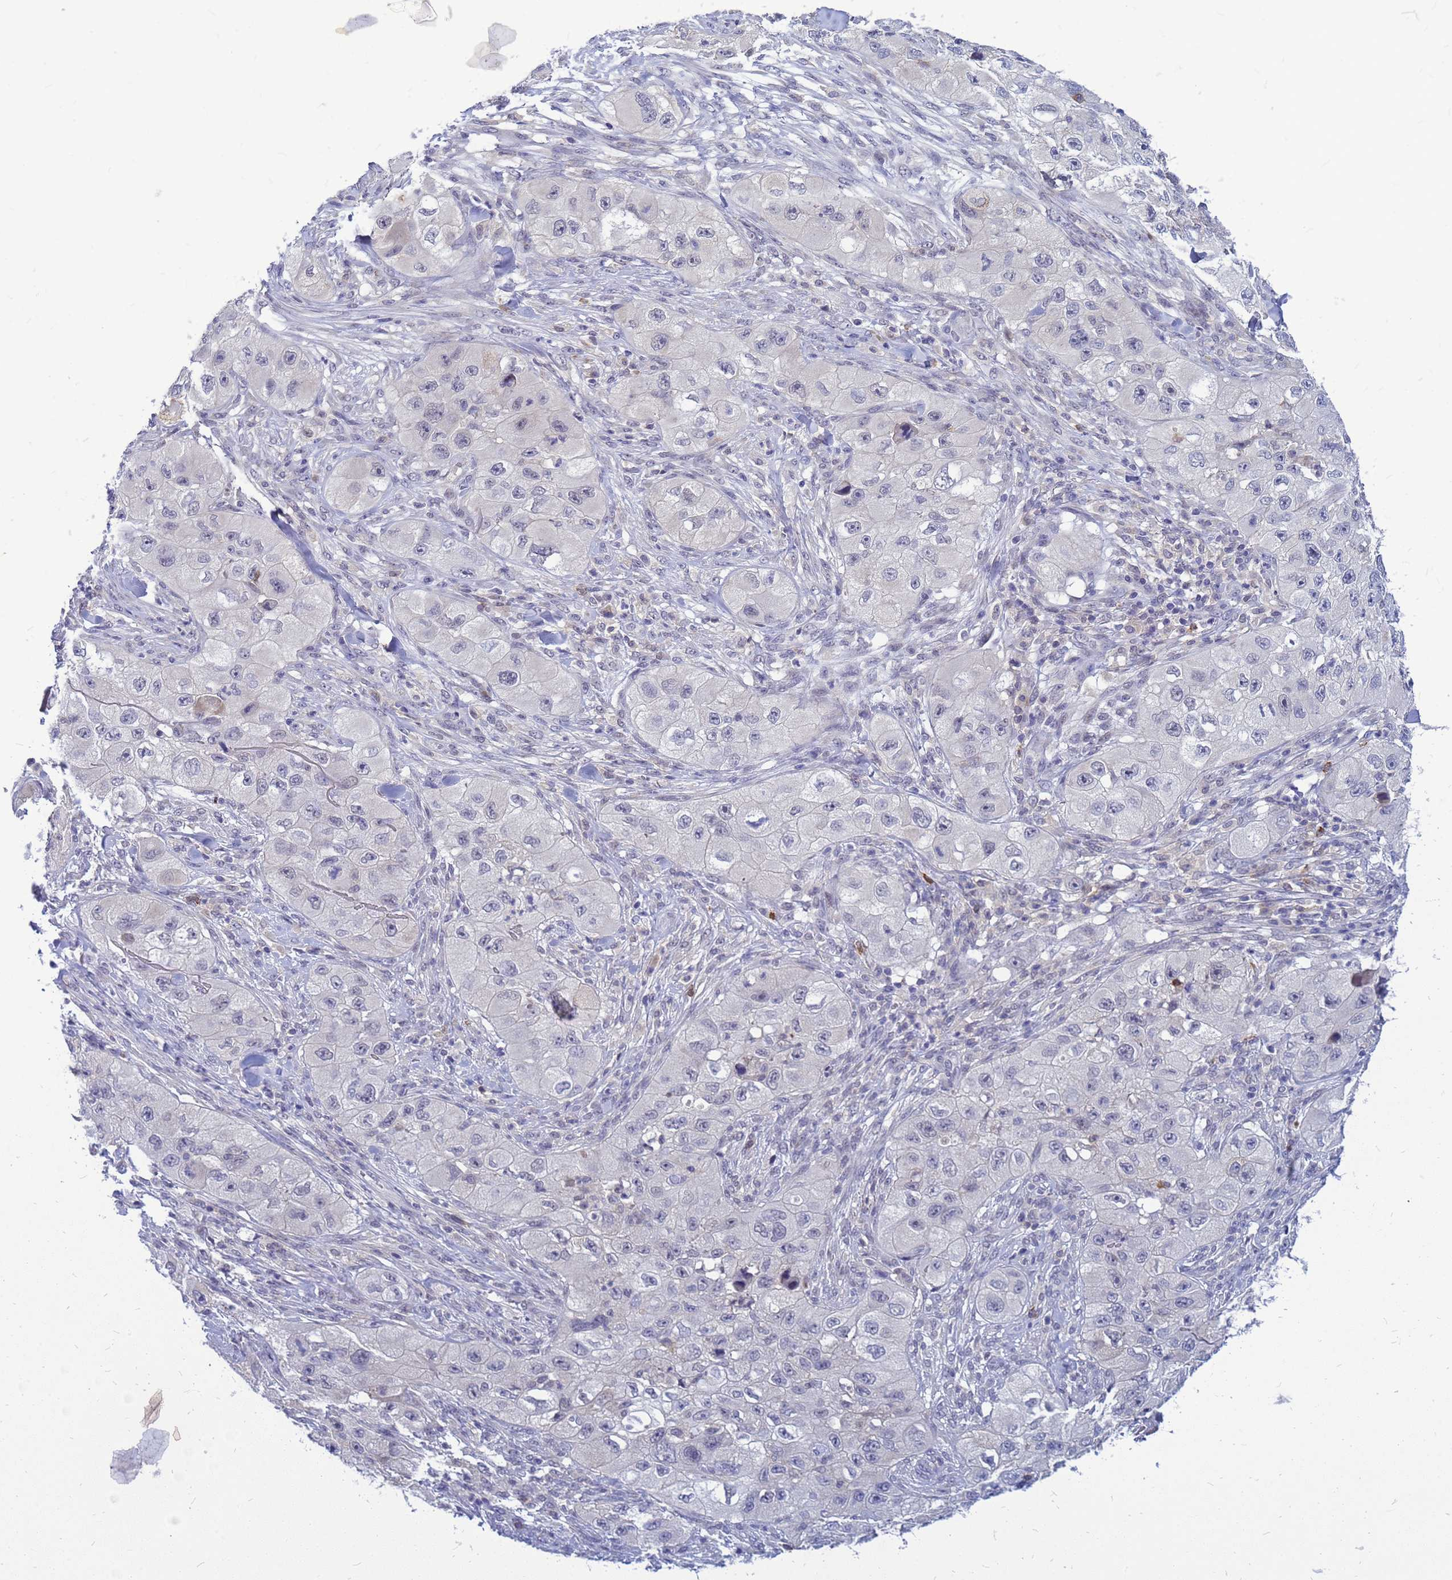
{"staining": {"intensity": "negative", "quantity": "none", "location": "none"}, "tissue": "skin cancer", "cell_type": "Tumor cells", "image_type": "cancer", "snomed": [{"axis": "morphology", "description": "Squamous cell carcinoma, NOS"}, {"axis": "topography", "description": "Skin"}, {"axis": "topography", "description": "Subcutis"}], "caption": "High magnification brightfield microscopy of skin cancer (squamous cell carcinoma) stained with DAB (3,3'-diaminobenzidine) (brown) and counterstained with hematoxylin (blue): tumor cells show no significant staining.", "gene": "SRGAP3", "patient": {"sex": "male", "age": 73}}